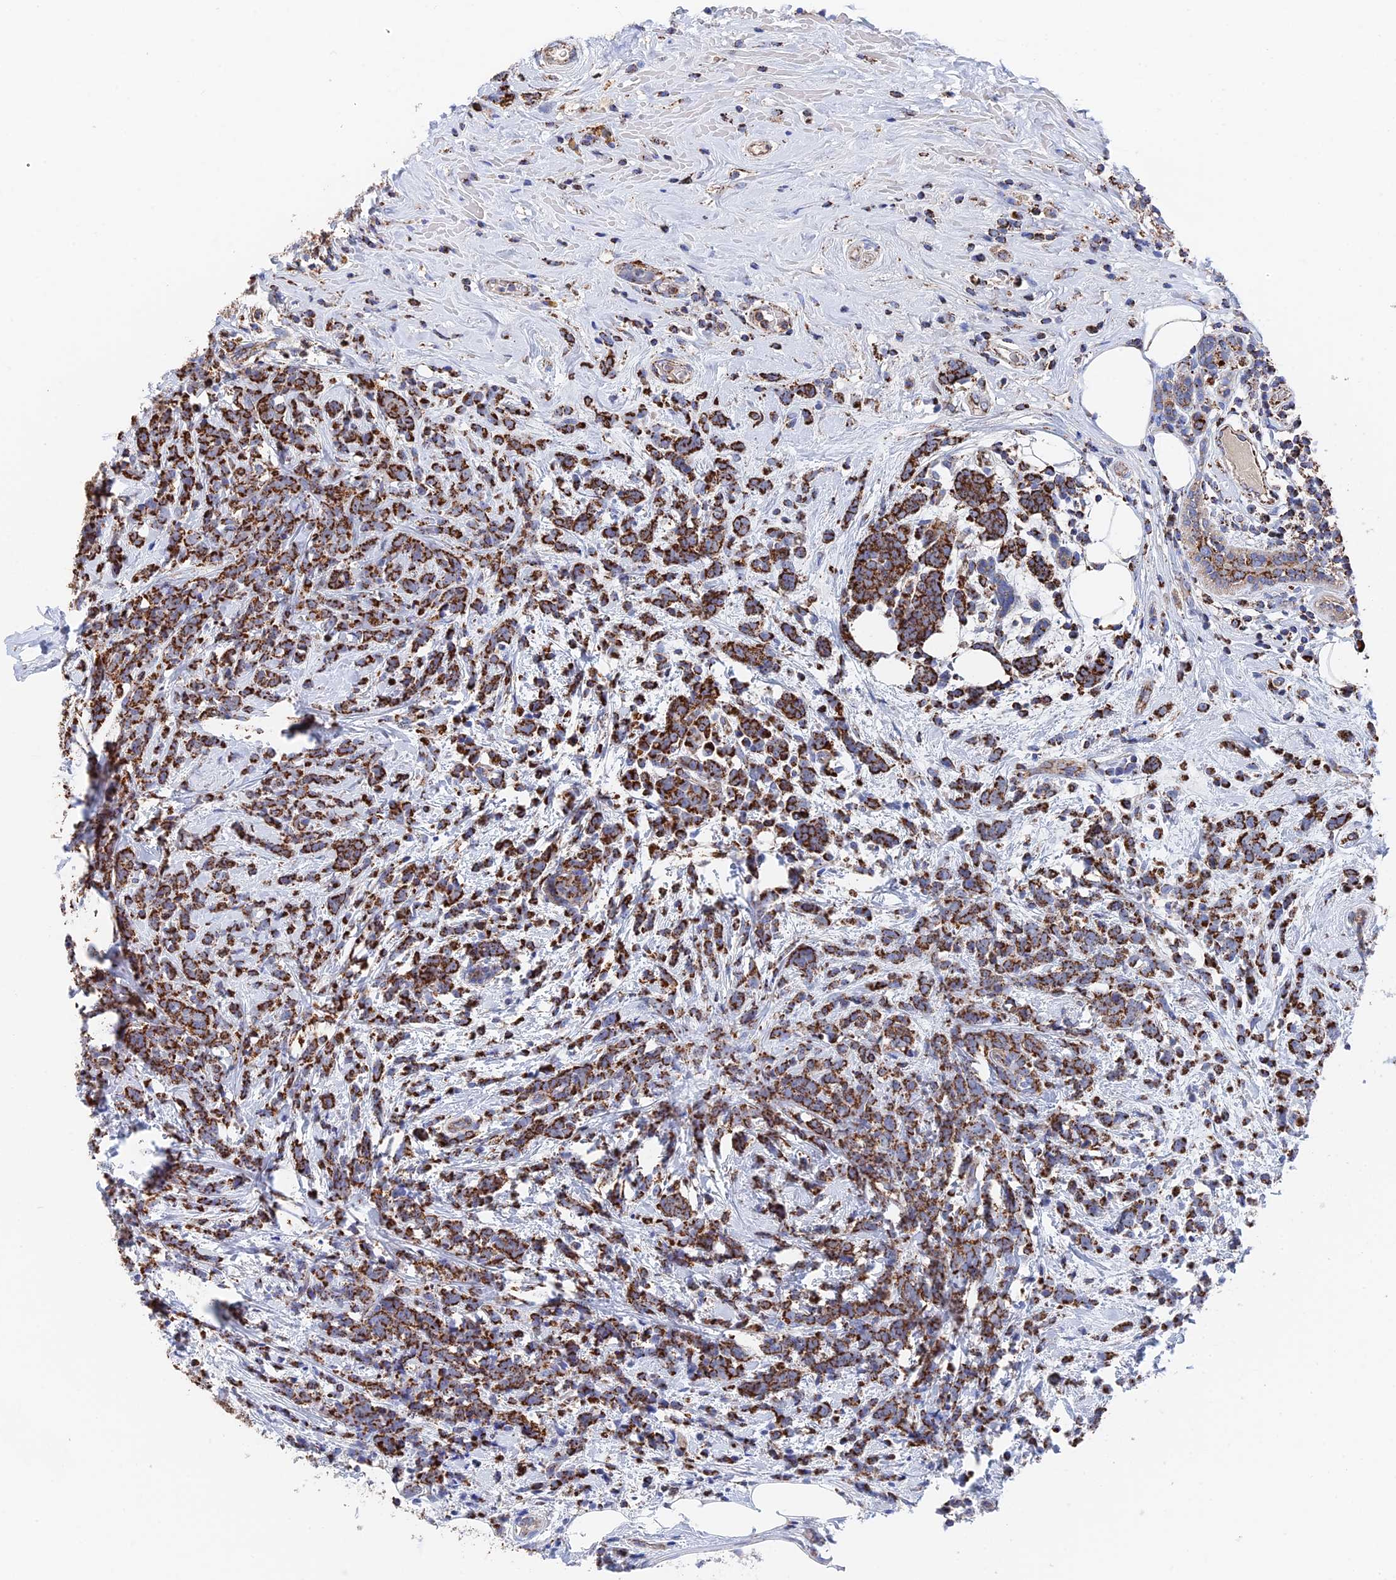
{"staining": {"intensity": "strong", "quantity": ">75%", "location": "cytoplasmic/membranous"}, "tissue": "breast cancer", "cell_type": "Tumor cells", "image_type": "cancer", "snomed": [{"axis": "morphology", "description": "Lobular carcinoma"}, {"axis": "topography", "description": "Breast"}], "caption": "A high-resolution micrograph shows IHC staining of breast lobular carcinoma, which displays strong cytoplasmic/membranous staining in approximately >75% of tumor cells.", "gene": "HAUS8", "patient": {"sex": "female", "age": 58}}